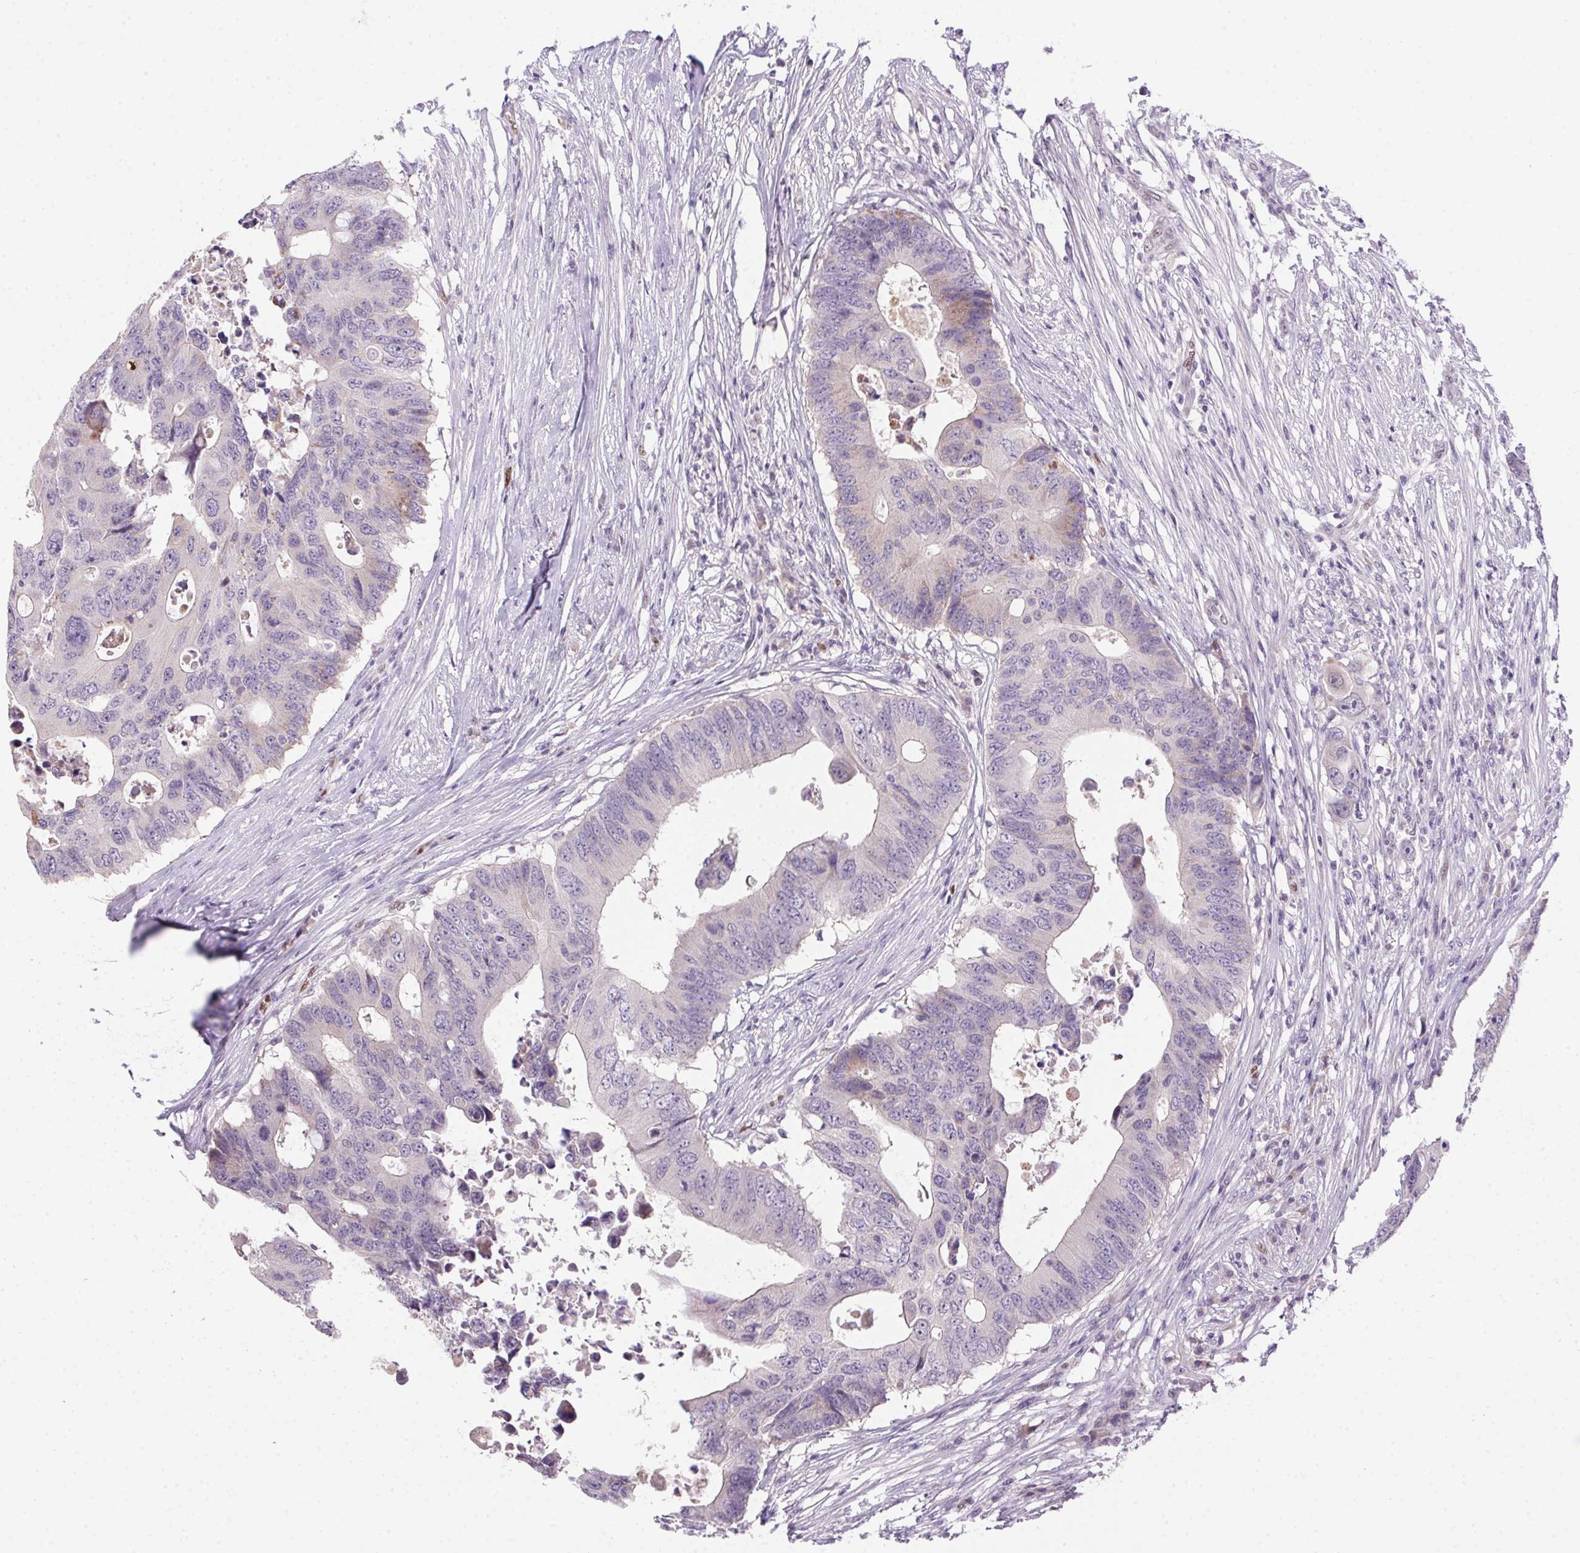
{"staining": {"intensity": "negative", "quantity": "none", "location": "none"}, "tissue": "colorectal cancer", "cell_type": "Tumor cells", "image_type": "cancer", "snomed": [{"axis": "morphology", "description": "Adenocarcinoma, NOS"}, {"axis": "topography", "description": "Colon"}], "caption": "This is a micrograph of immunohistochemistry staining of adenocarcinoma (colorectal), which shows no positivity in tumor cells.", "gene": "SP9", "patient": {"sex": "male", "age": 71}}